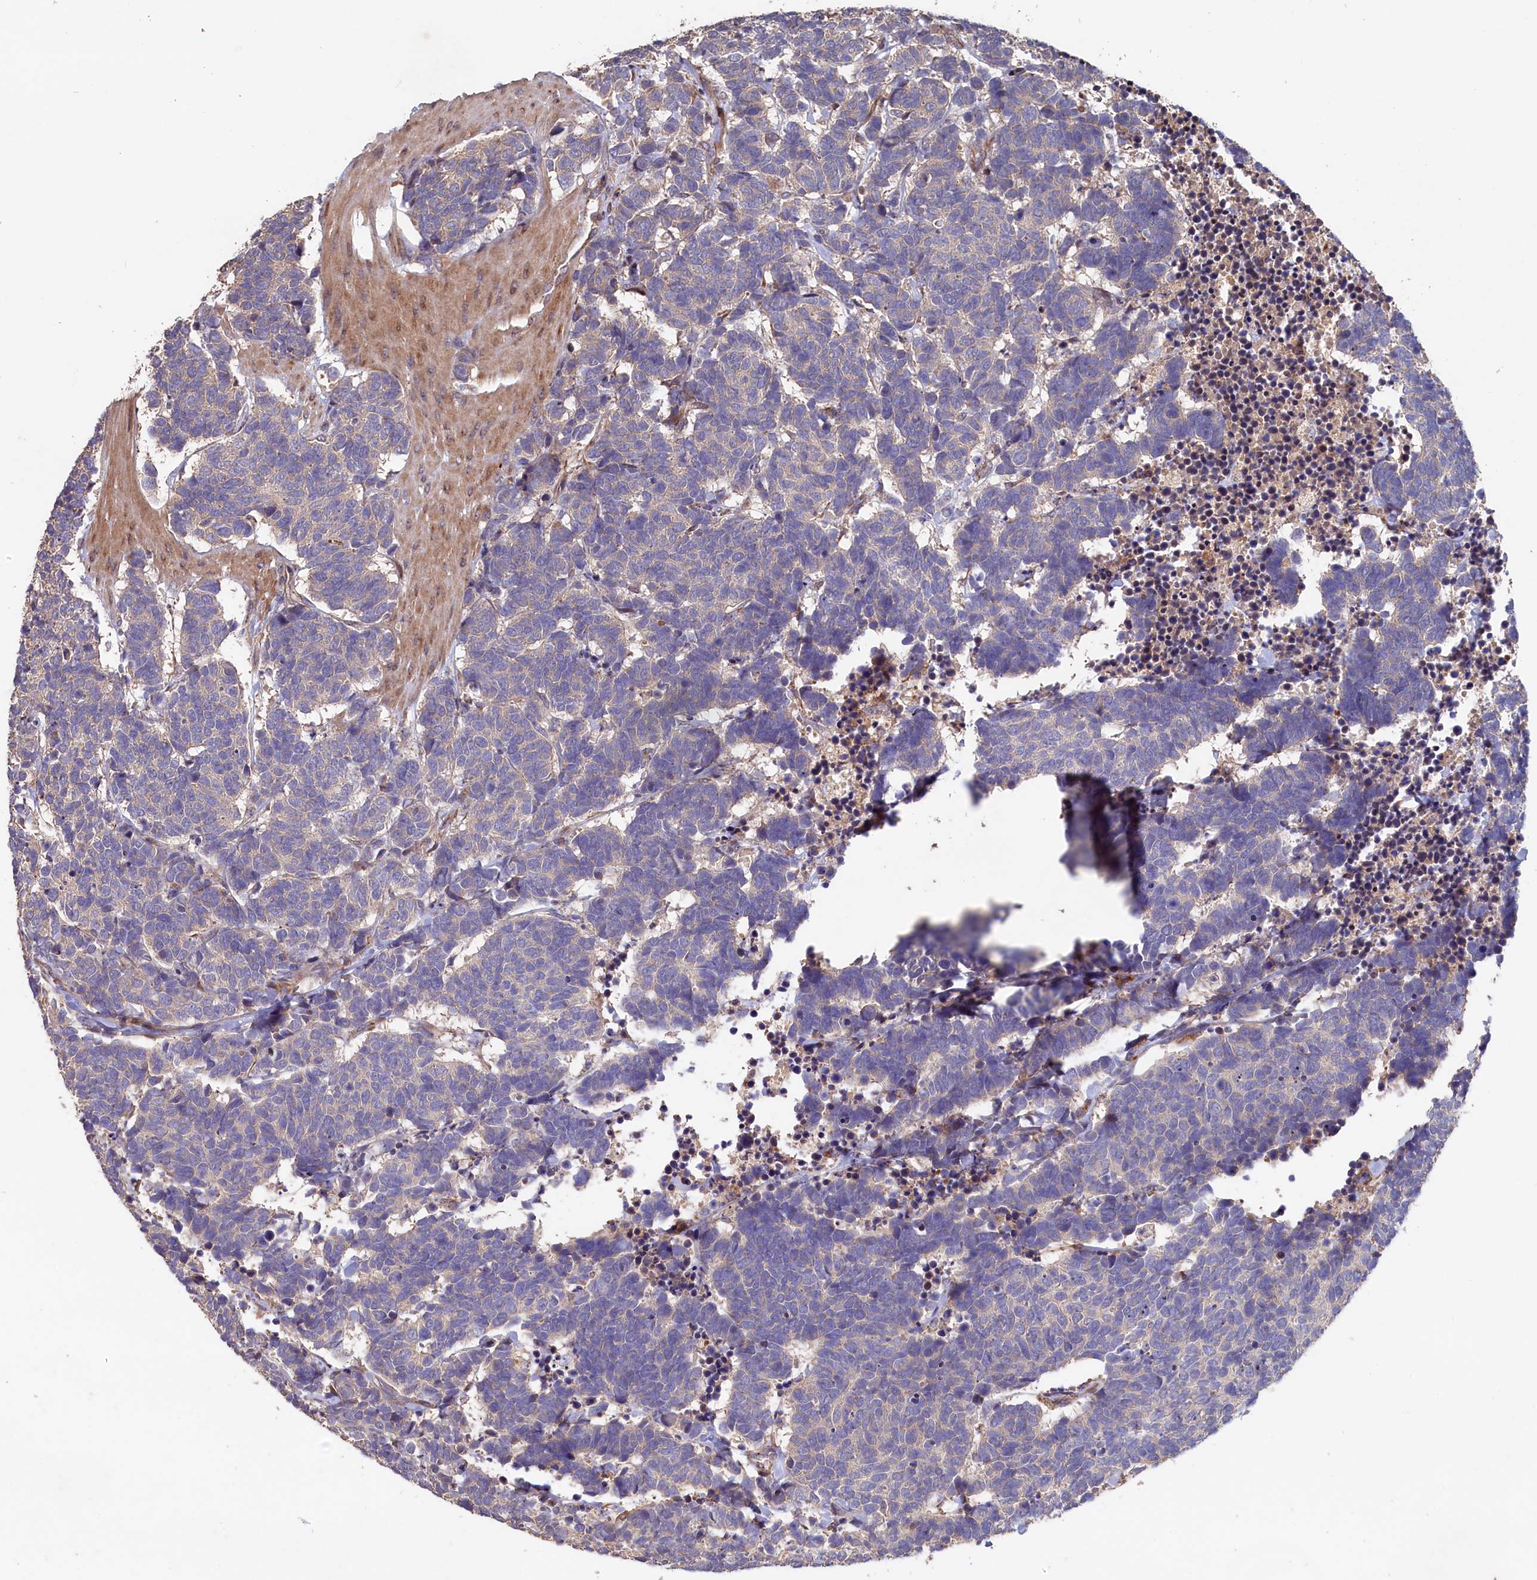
{"staining": {"intensity": "negative", "quantity": "none", "location": "none"}, "tissue": "carcinoid", "cell_type": "Tumor cells", "image_type": "cancer", "snomed": [{"axis": "morphology", "description": "Carcinoma, NOS"}, {"axis": "morphology", "description": "Carcinoid, malignant, NOS"}, {"axis": "topography", "description": "Urinary bladder"}], "caption": "Histopathology image shows no protein staining in tumor cells of carcinoid tissue.", "gene": "GREB1L", "patient": {"sex": "male", "age": 57}}